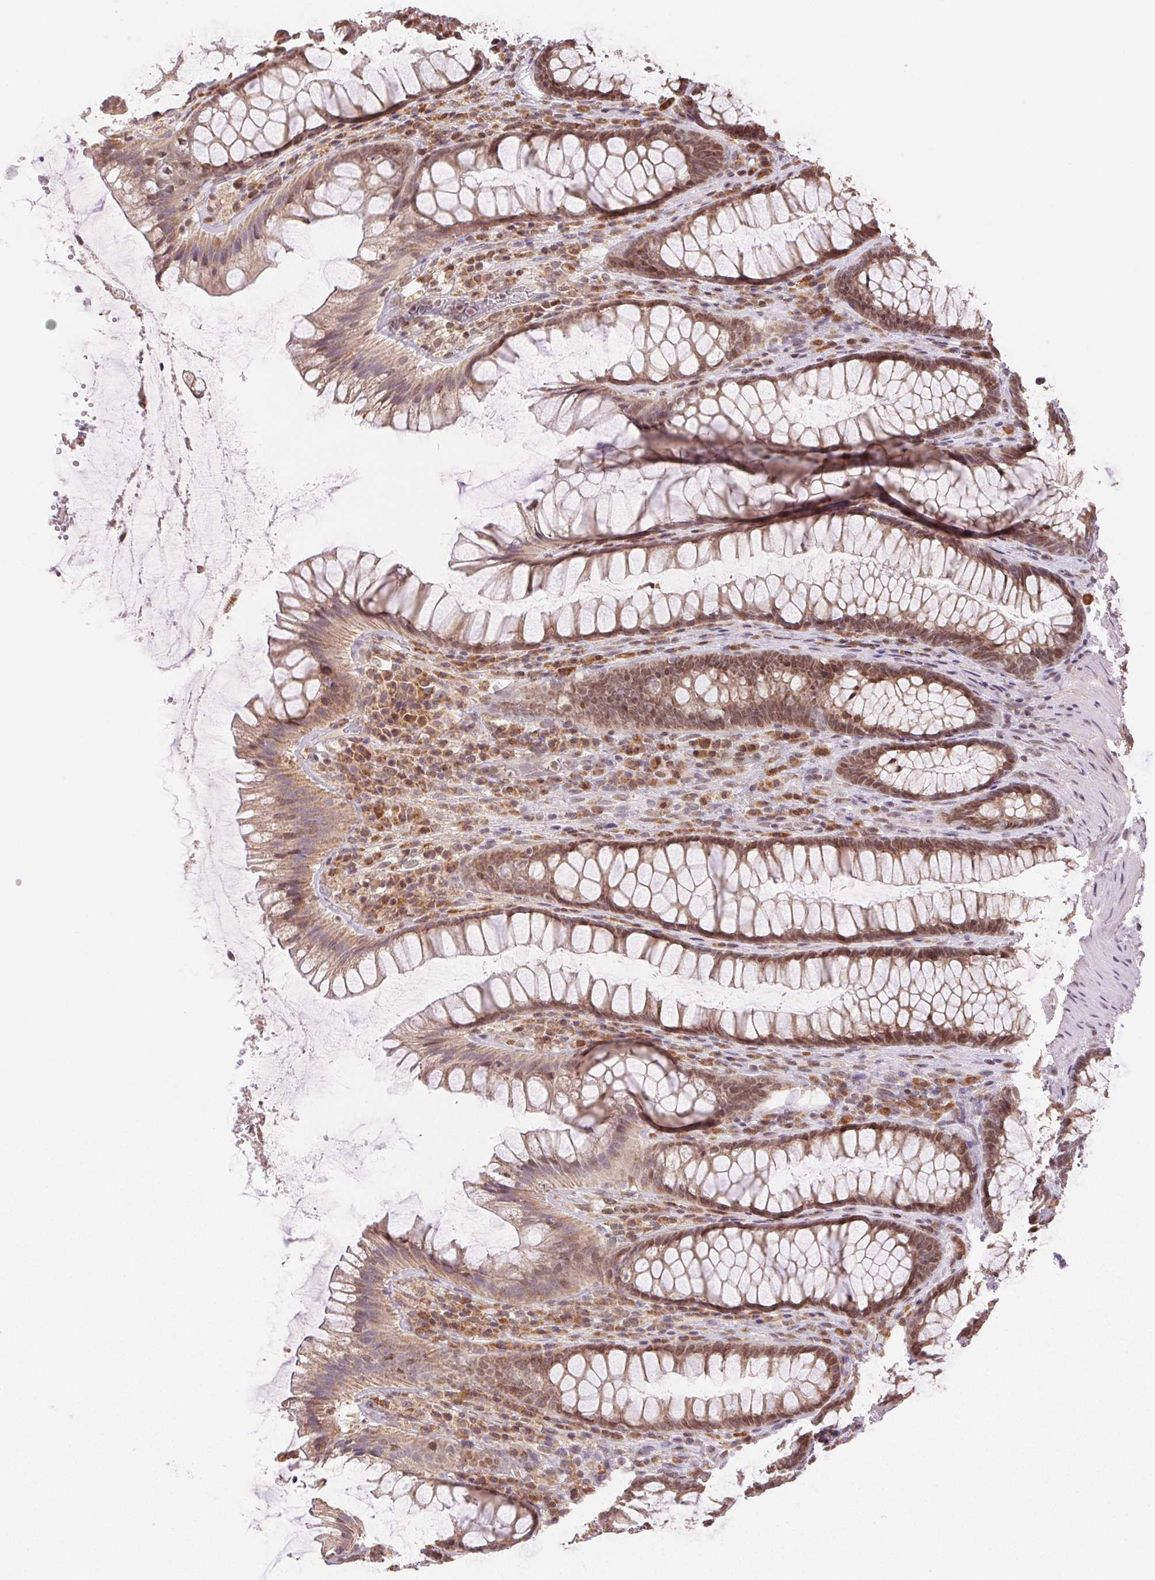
{"staining": {"intensity": "moderate", "quantity": ">75%", "location": "cytoplasmic/membranous"}, "tissue": "rectum", "cell_type": "Glandular cells", "image_type": "normal", "snomed": [{"axis": "morphology", "description": "Normal tissue, NOS"}, {"axis": "topography", "description": "Rectum"}], "caption": "Glandular cells show moderate cytoplasmic/membranous positivity in approximately >75% of cells in benign rectum. (Stains: DAB (3,3'-diaminobenzidine) in brown, nuclei in blue, Microscopy: brightfield microscopy at high magnification).", "gene": "PIWIL4", "patient": {"sex": "male", "age": 72}}